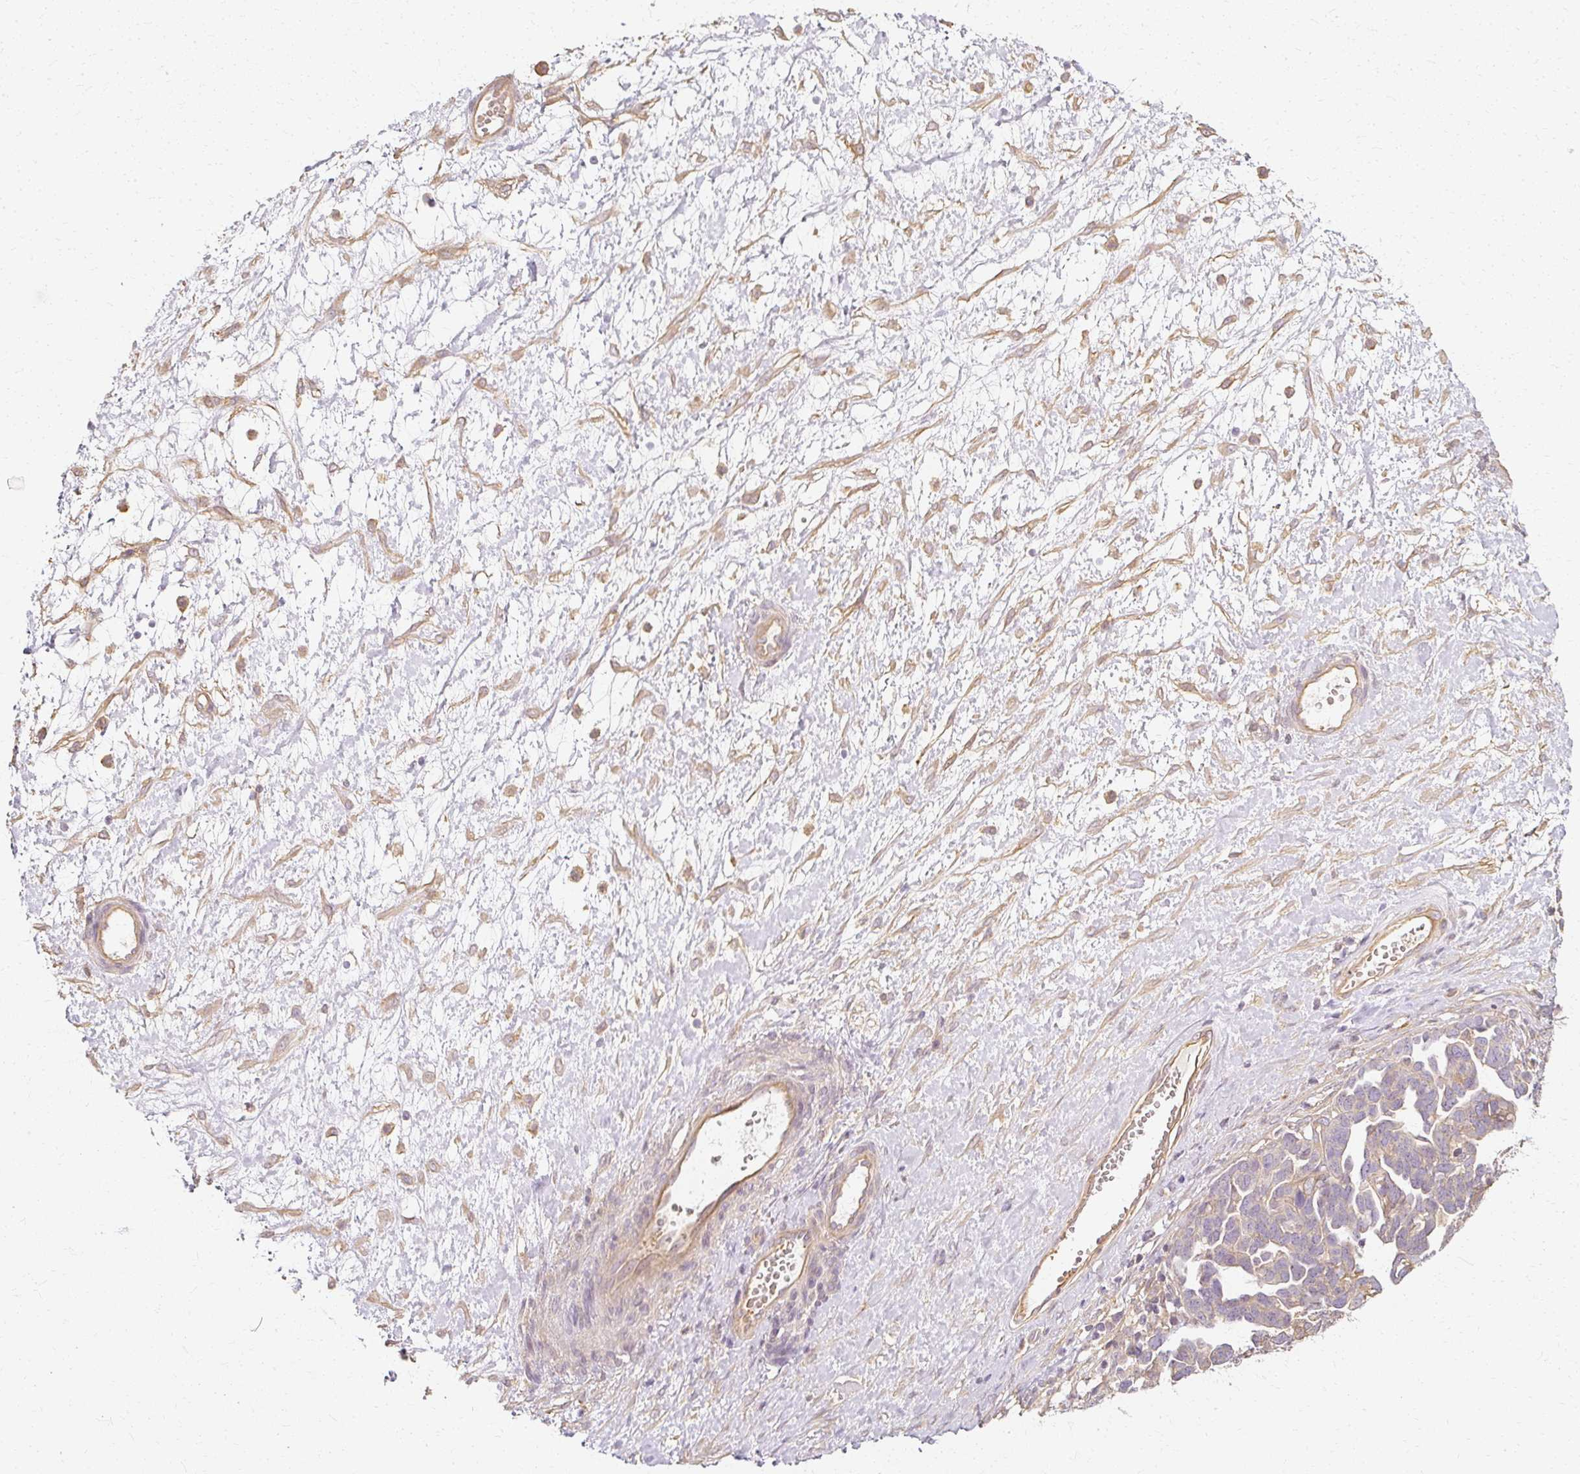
{"staining": {"intensity": "negative", "quantity": "none", "location": "none"}, "tissue": "ovarian cancer", "cell_type": "Tumor cells", "image_type": "cancer", "snomed": [{"axis": "morphology", "description": "Cystadenocarcinoma, serous, NOS"}, {"axis": "topography", "description": "Ovary"}], "caption": "This is a histopathology image of immunohistochemistry (IHC) staining of serous cystadenocarcinoma (ovarian), which shows no positivity in tumor cells.", "gene": "GNAQ", "patient": {"sex": "female", "age": 54}}